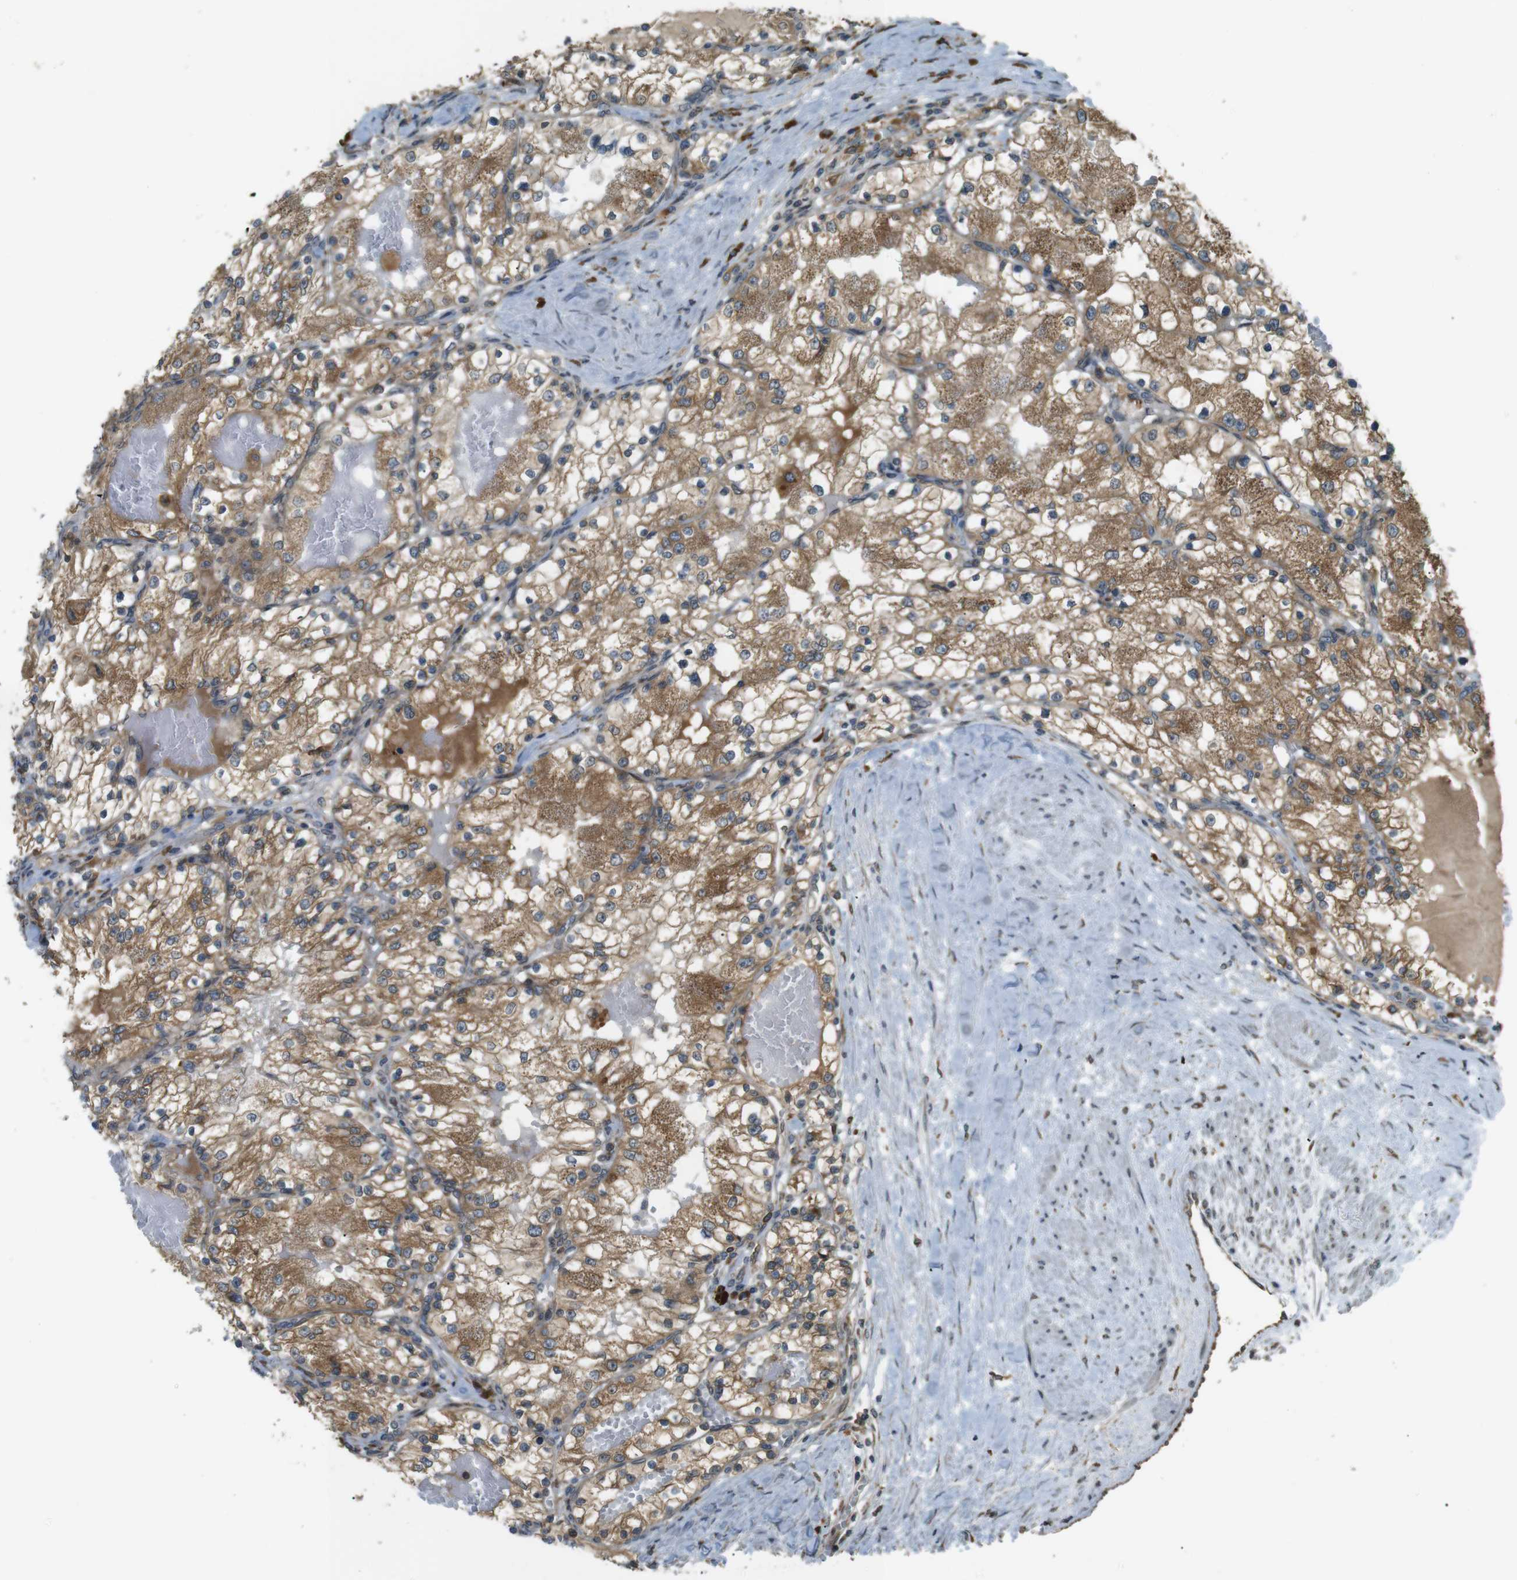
{"staining": {"intensity": "moderate", "quantity": ">75%", "location": "cytoplasmic/membranous"}, "tissue": "renal cancer", "cell_type": "Tumor cells", "image_type": "cancer", "snomed": [{"axis": "morphology", "description": "Adenocarcinoma, NOS"}, {"axis": "topography", "description": "Kidney"}], "caption": "High-power microscopy captured an immunohistochemistry (IHC) micrograph of renal cancer, revealing moderate cytoplasmic/membranous staining in about >75% of tumor cells.", "gene": "TMED4", "patient": {"sex": "male", "age": 68}}